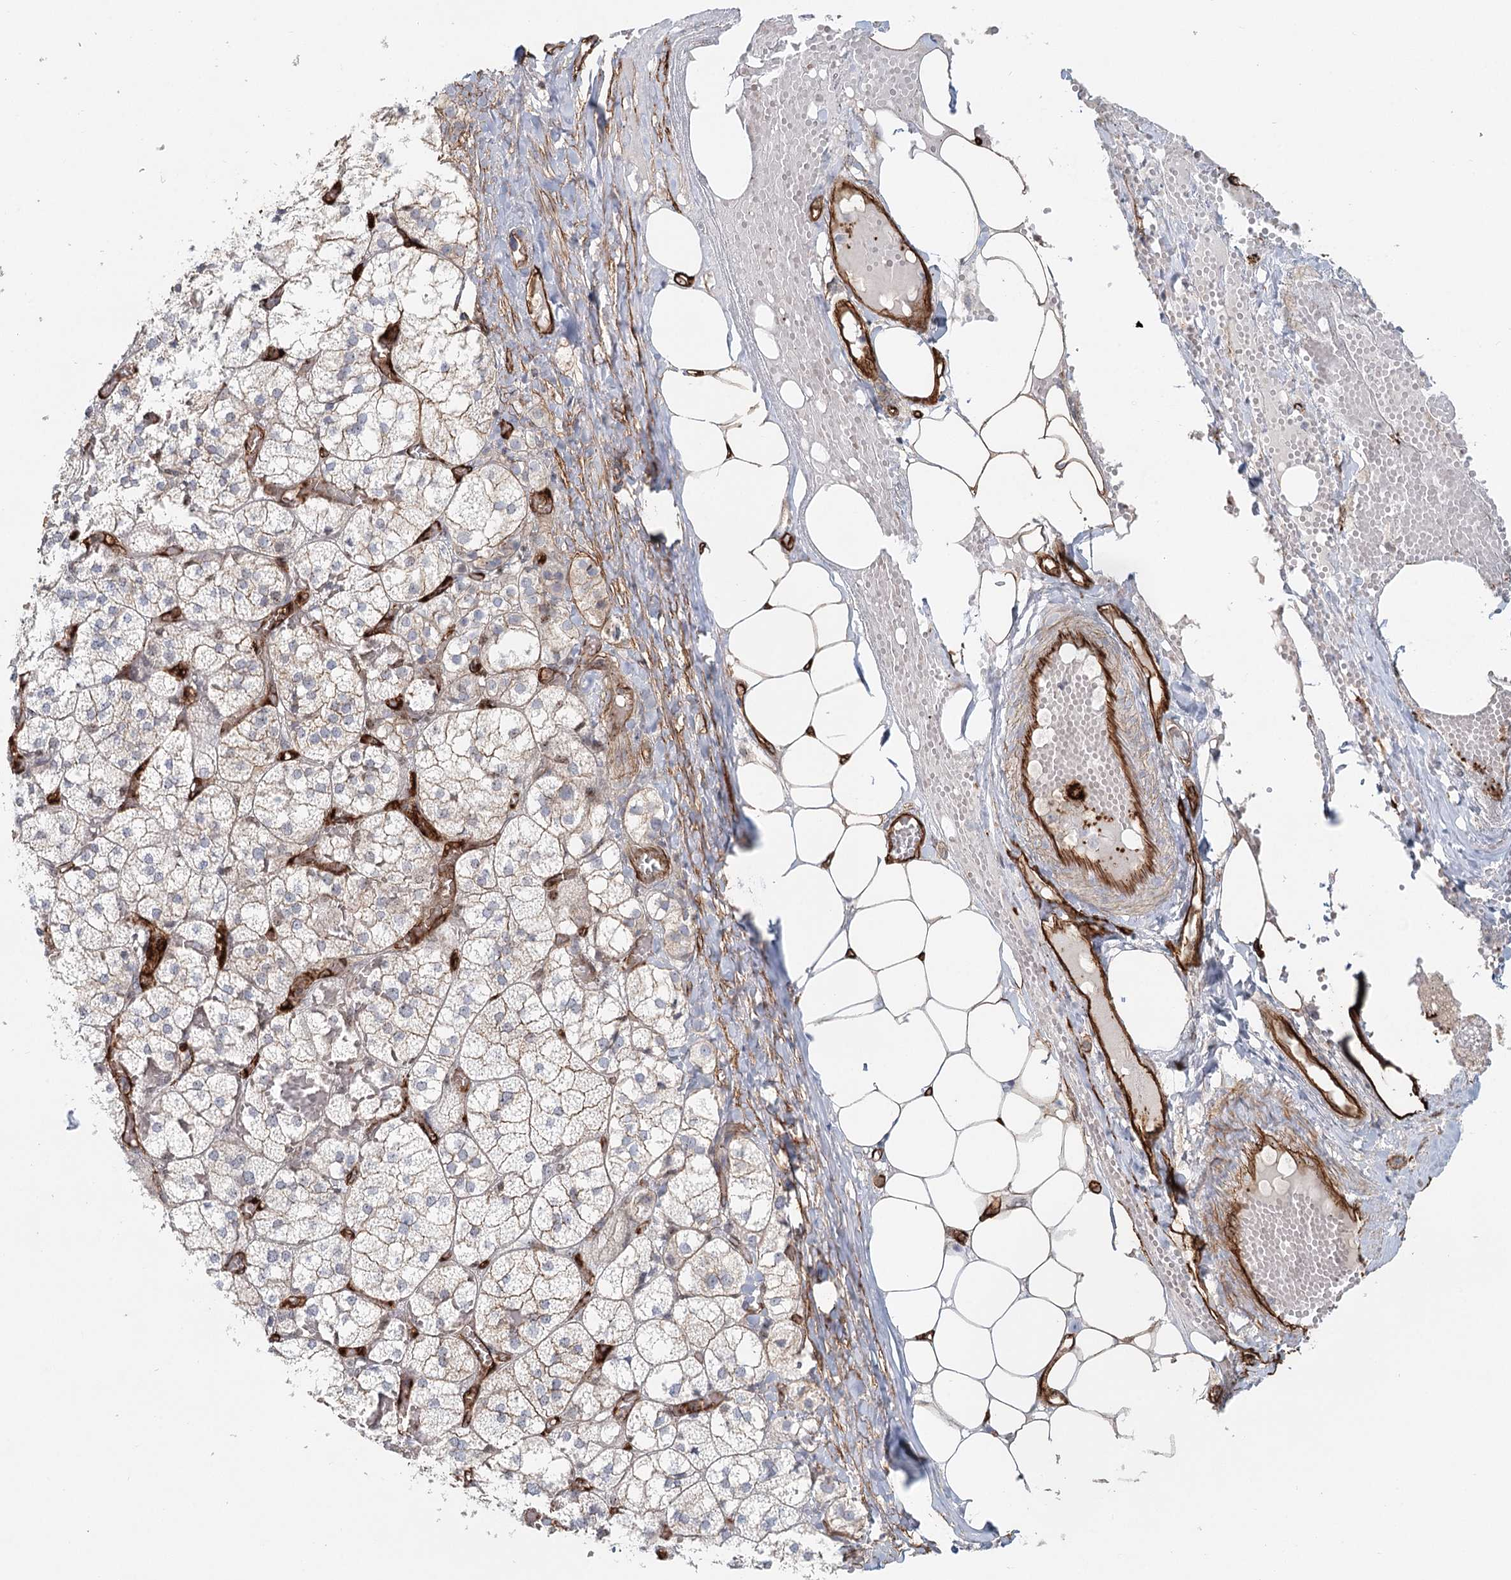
{"staining": {"intensity": "weak", "quantity": "25%-75%", "location": "cytoplasmic/membranous"}, "tissue": "adrenal gland", "cell_type": "Glandular cells", "image_type": "normal", "snomed": [{"axis": "morphology", "description": "Normal tissue, NOS"}, {"axis": "topography", "description": "Adrenal gland"}], "caption": "A photomicrograph showing weak cytoplasmic/membranous positivity in approximately 25%-75% of glandular cells in benign adrenal gland, as visualized by brown immunohistochemical staining.", "gene": "ZFYVE28", "patient": {"sex": "female", "age": 61}}